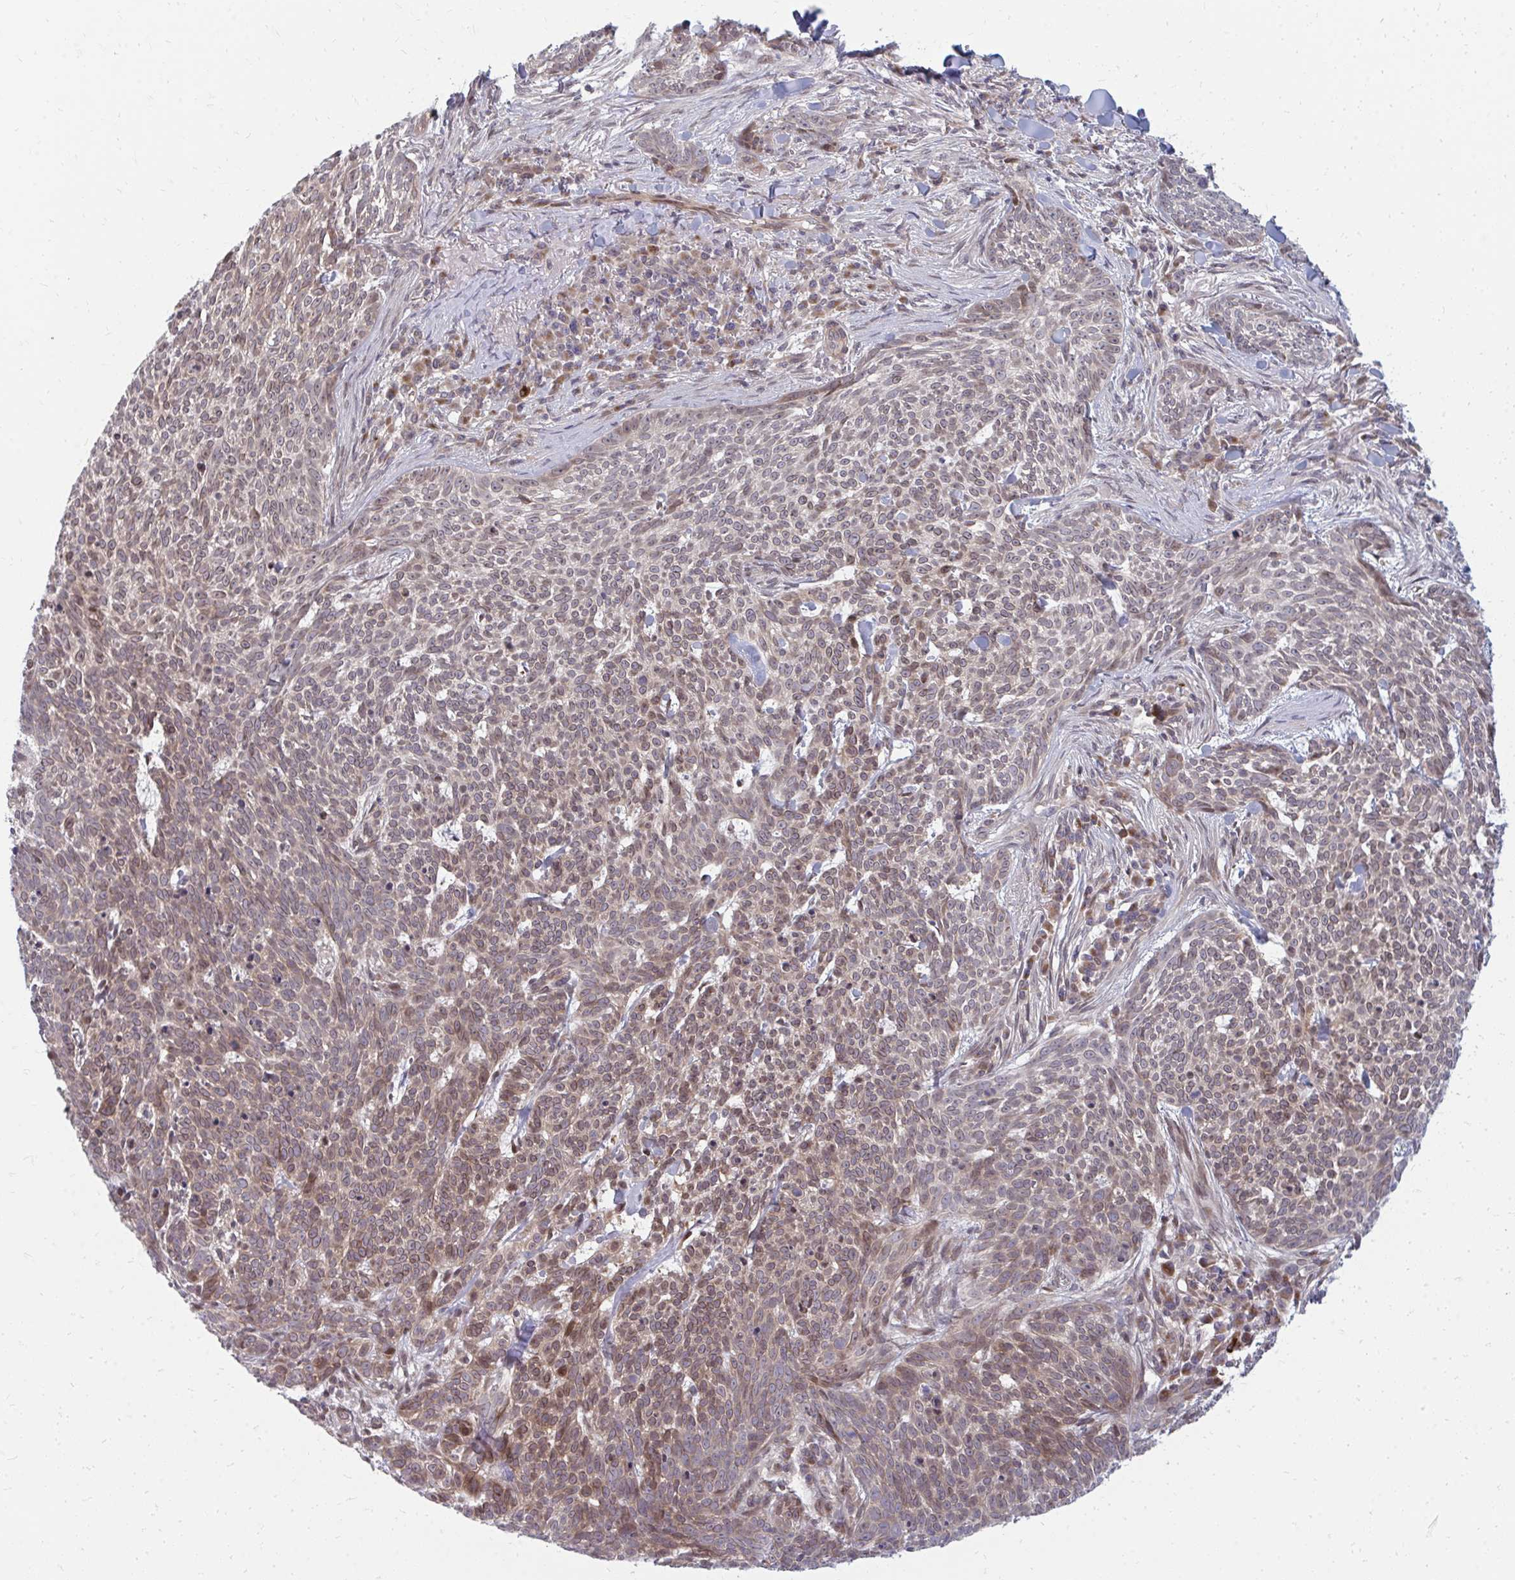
{"staining": {"intensity": "weak", "quantity": ">75%", "location": "cytoplasmic/membranous,nuclear"}, "tissue": "skin cancer", "cell_type": "Tumor cells", "image_type": "cancer", "snomed": [{"axis": "morphology", "description": "Basal cell carcinoma"}, {"axis": "topography", "description": "Skin"}], "caption": "IHC image of neoplastic tissue: skin basal cell carcinoma stained using immunohistochemistry (IHC) shows low levels of weak protein expression localized specifically in the cytoplasmic/membranous and nuclear of tumor cells, appearing as a cytoplasmic/membranous and nuclear brown color.", "gene": "ZNF285", "patient": {"sex": "female", "age": 93}}